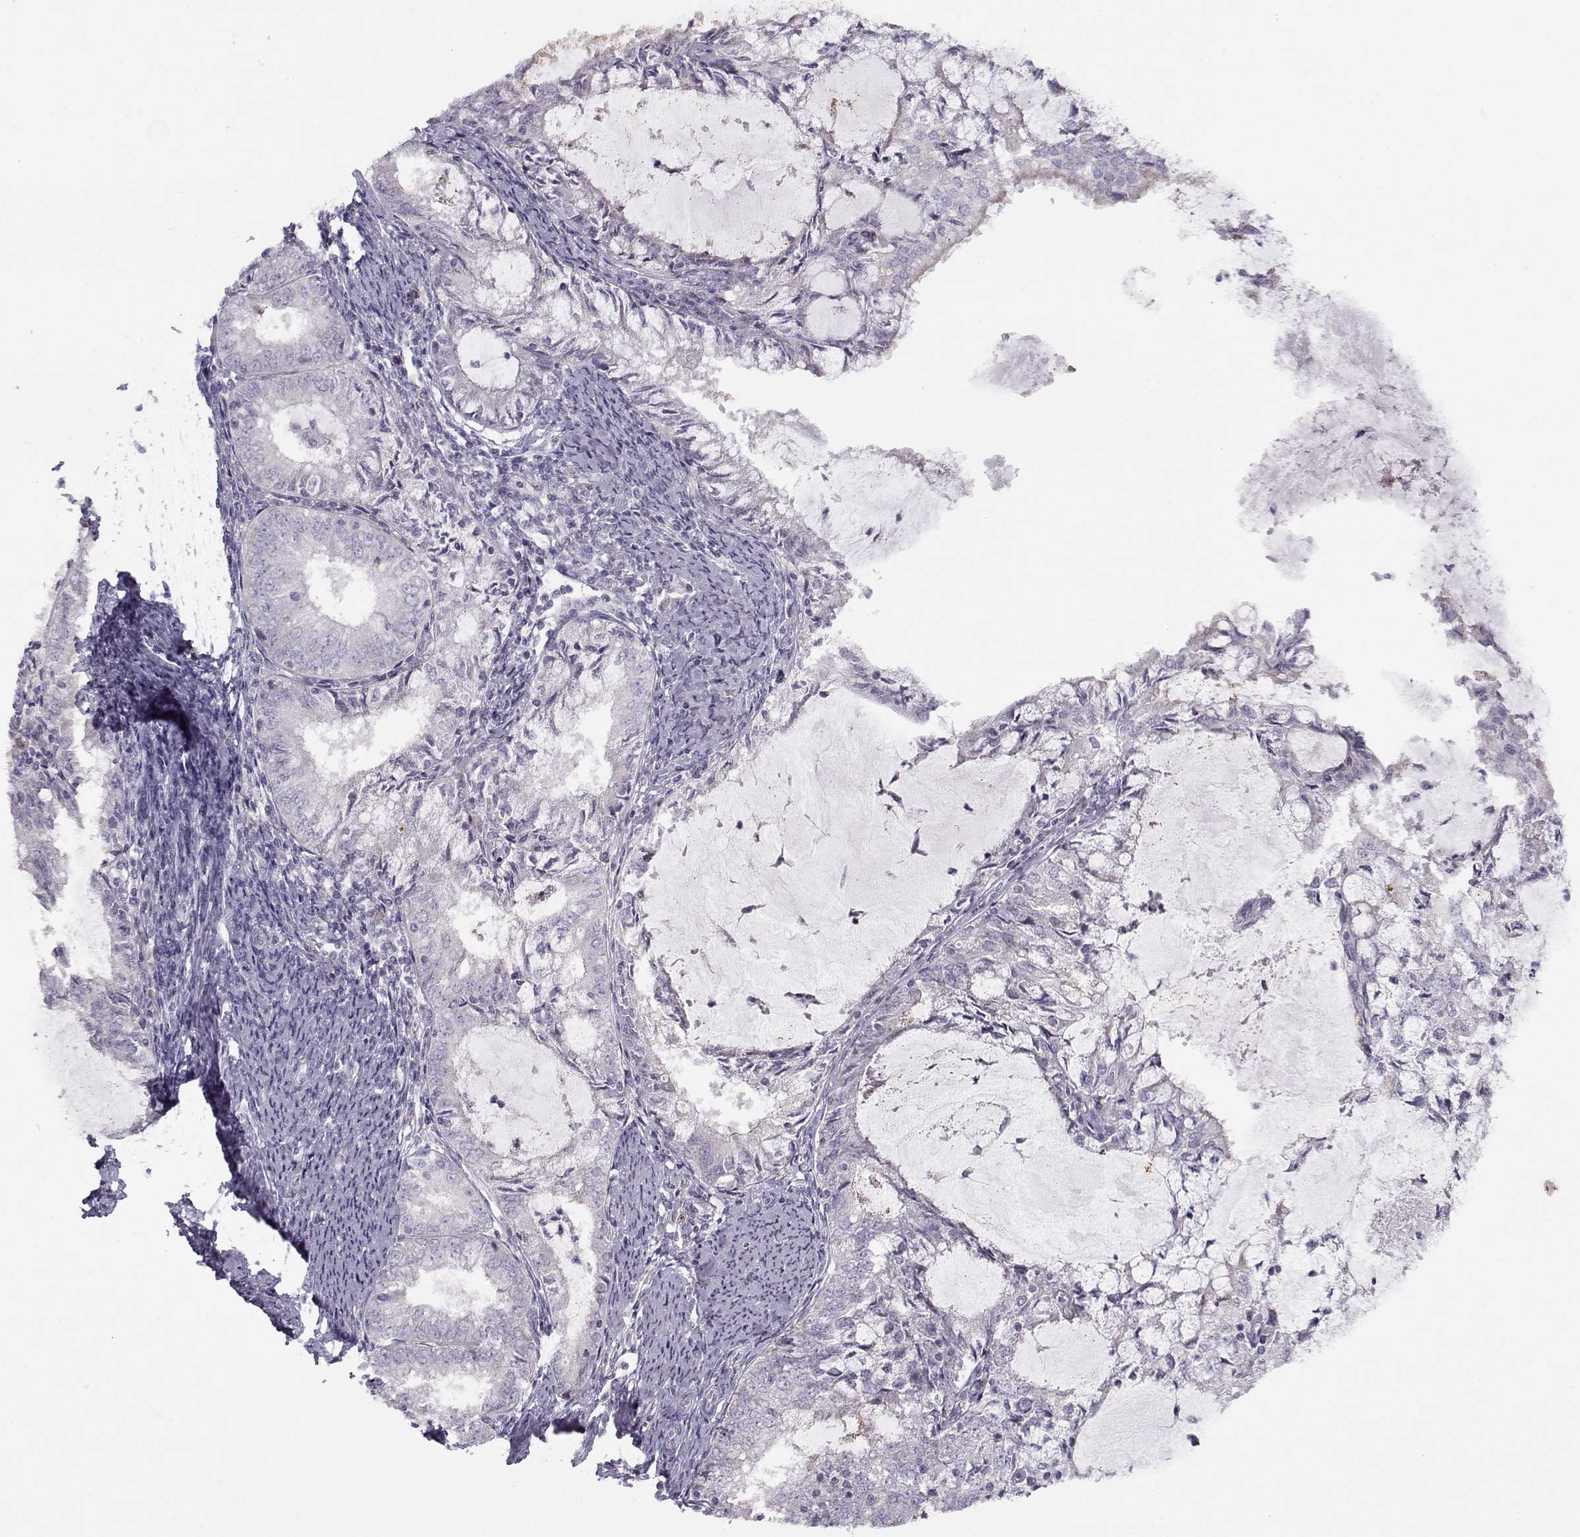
{"staining": {"intensity": "negative", "quantity": "none", "location": "none"}, "tissue": "endometrial cancer", "cell_type": "Tumor cells", "image_type": "cancer", "snomed": [{"axis": "morphology", "description": "Adenocarcinoma, NOS"}, {"axis": "topography", "description": "Endometrium"}], "caption": "A micrograph of human endometrial adenocarcinoma is negative for staining in tumor cells.", "gene": "KLF17", "patient": {"sex": "female", "age": 57}}